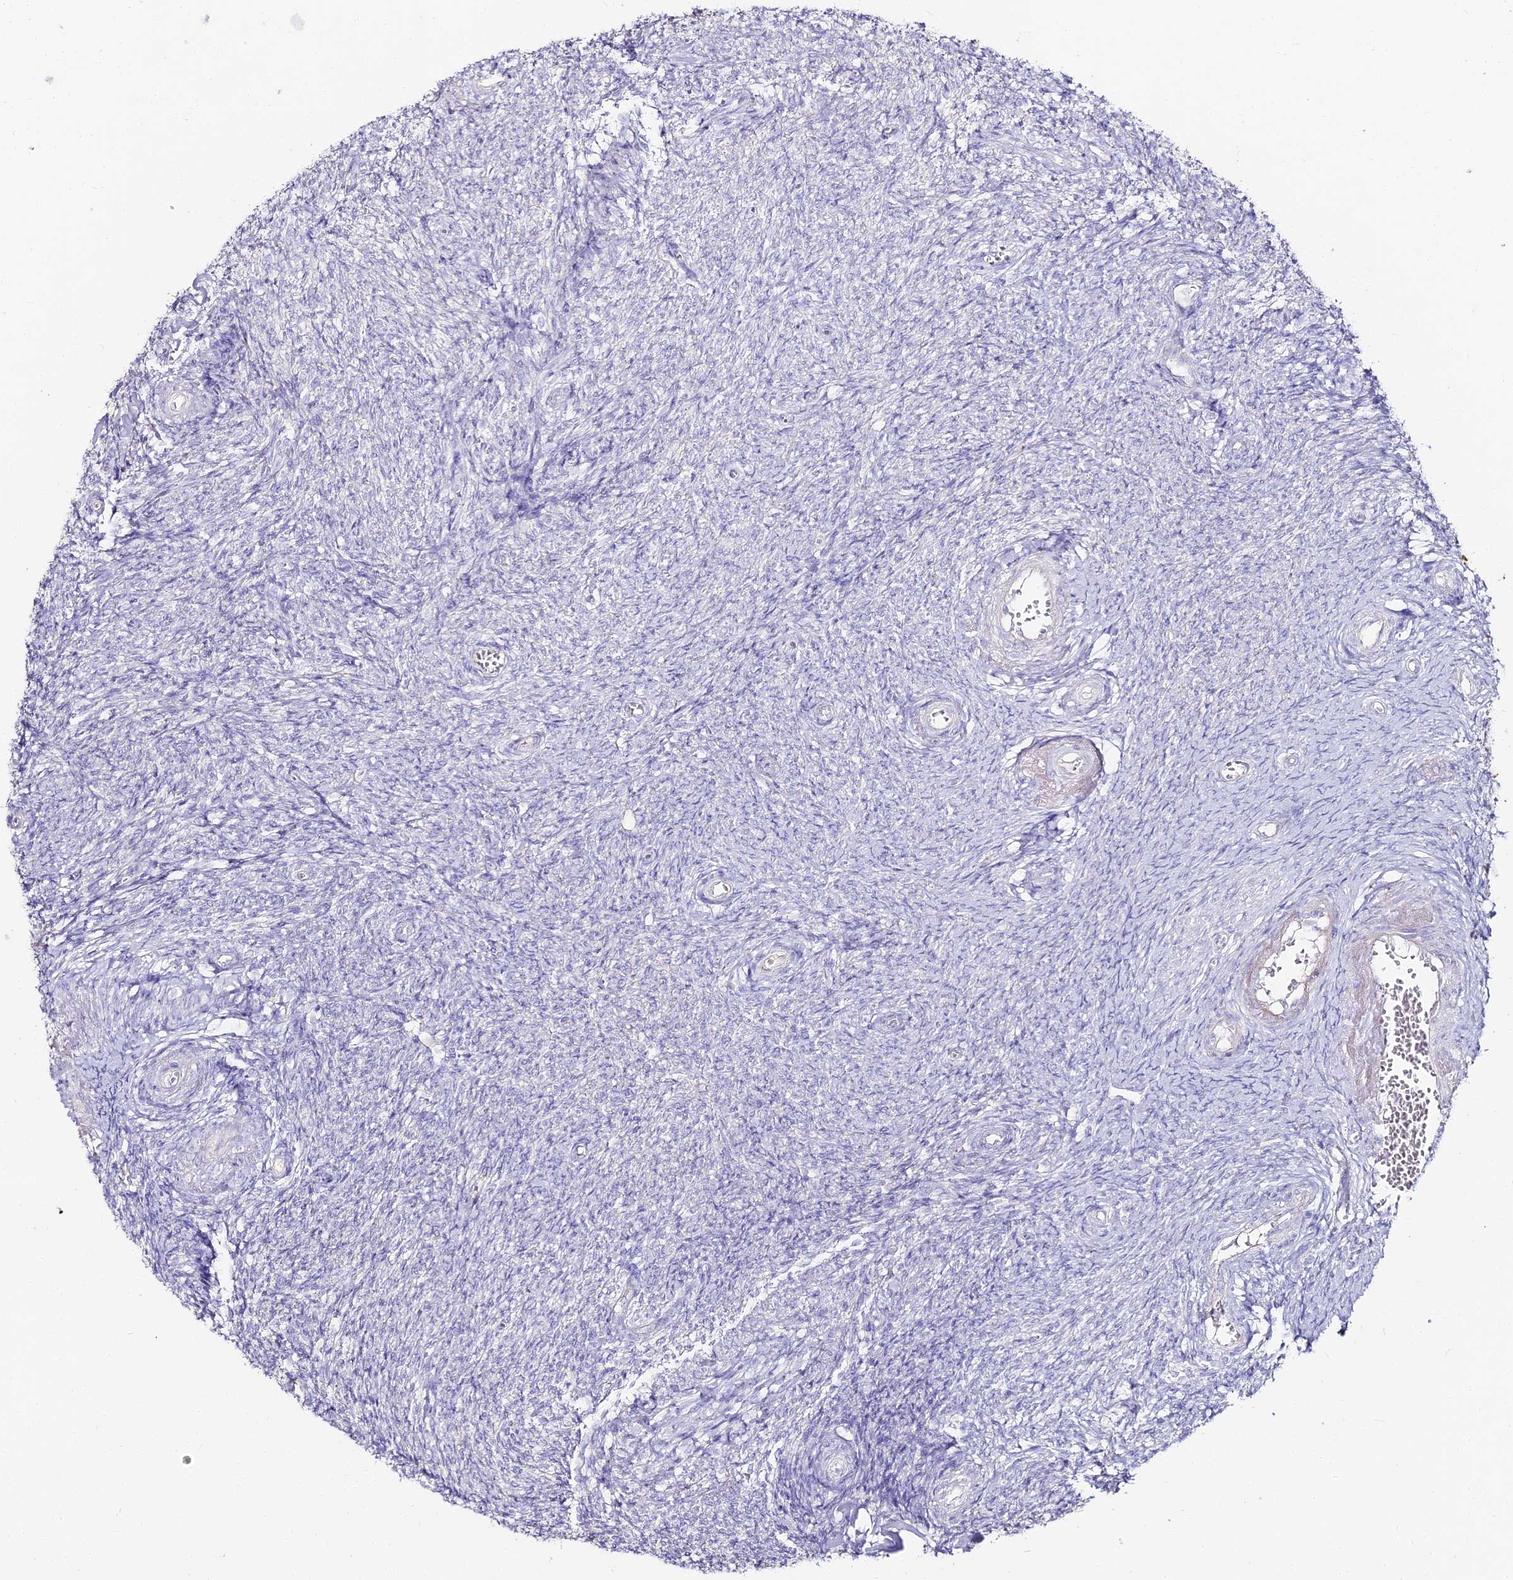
{"staining": {"intensity": "negative", "quantity": "none", "location": "none"}, "tissue": "ovary", "cell_type": "Ovarian stroma cells", "image_type": "normal", "snomed": [{"axis": "morphology", "description": "Normal tissue, NOS"}, {"axis": "topography", "description": "Ovary"}], "caption": "A high-resolution histopathology image shows IHC staining of unremarkable ovary, which exhibits no significant positivity in ovarian stroma cells.", "gene": "ALPG", "patient": {"sex": "female", "age": 44}}